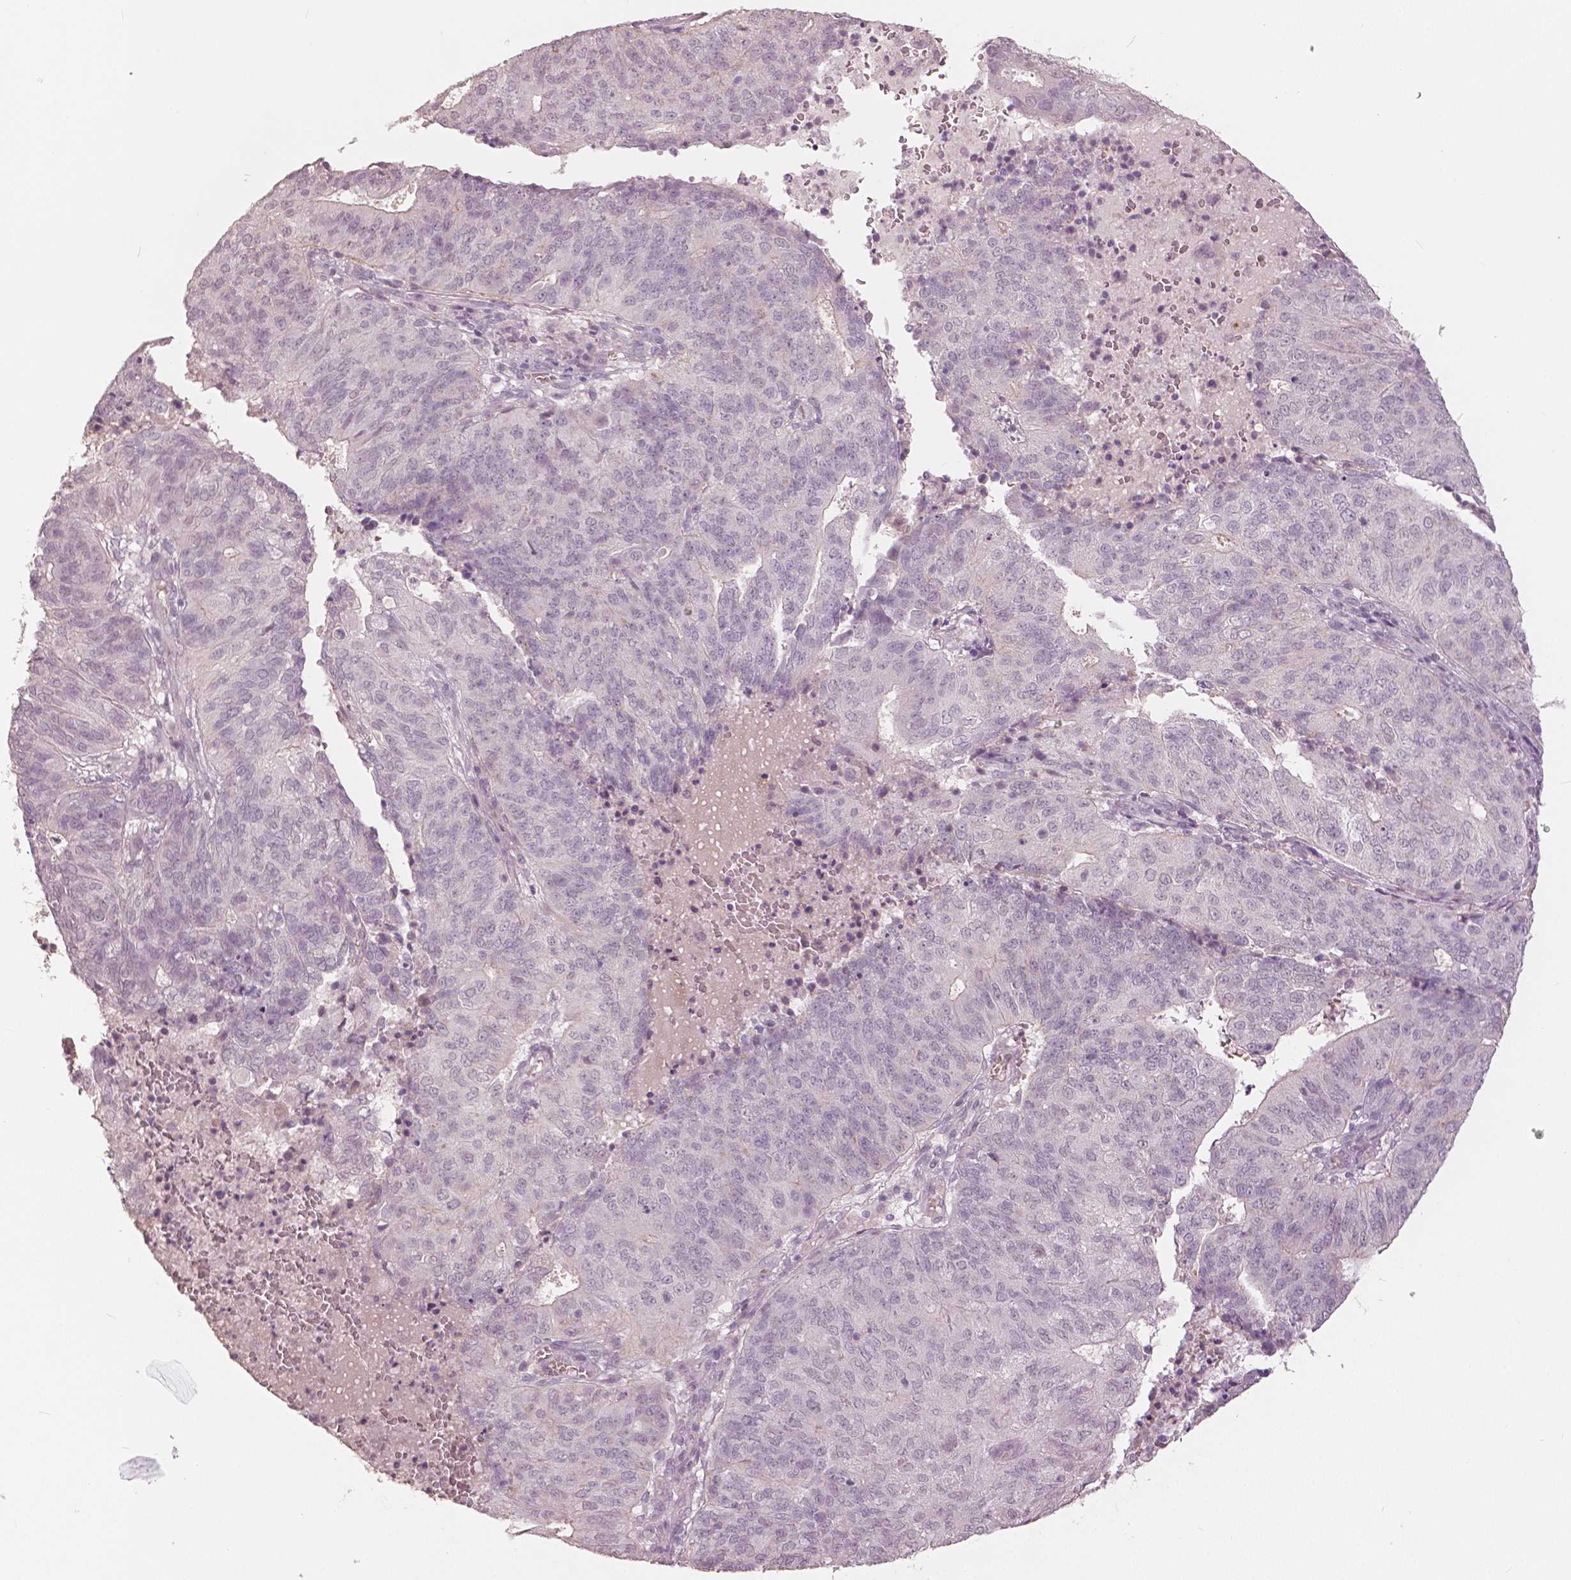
{"staining": {"intensity": "negative", "quantity": "none", "location": "none"}, "tissue": "endometrial cancer", "cell_type": "Tumor cells", "image_type": "cancer", "snomed": [{"axis": "morphology", "description": "Adenocarcinoma, NOS"}, {"axis": "topography", "description": "Endometrium"}], "caption": "Protein analysis of endometrial cancer shows no significant staining in tumor cells.", "gene": "NANOG", "patient": {"sex": "female", "age": 82}}